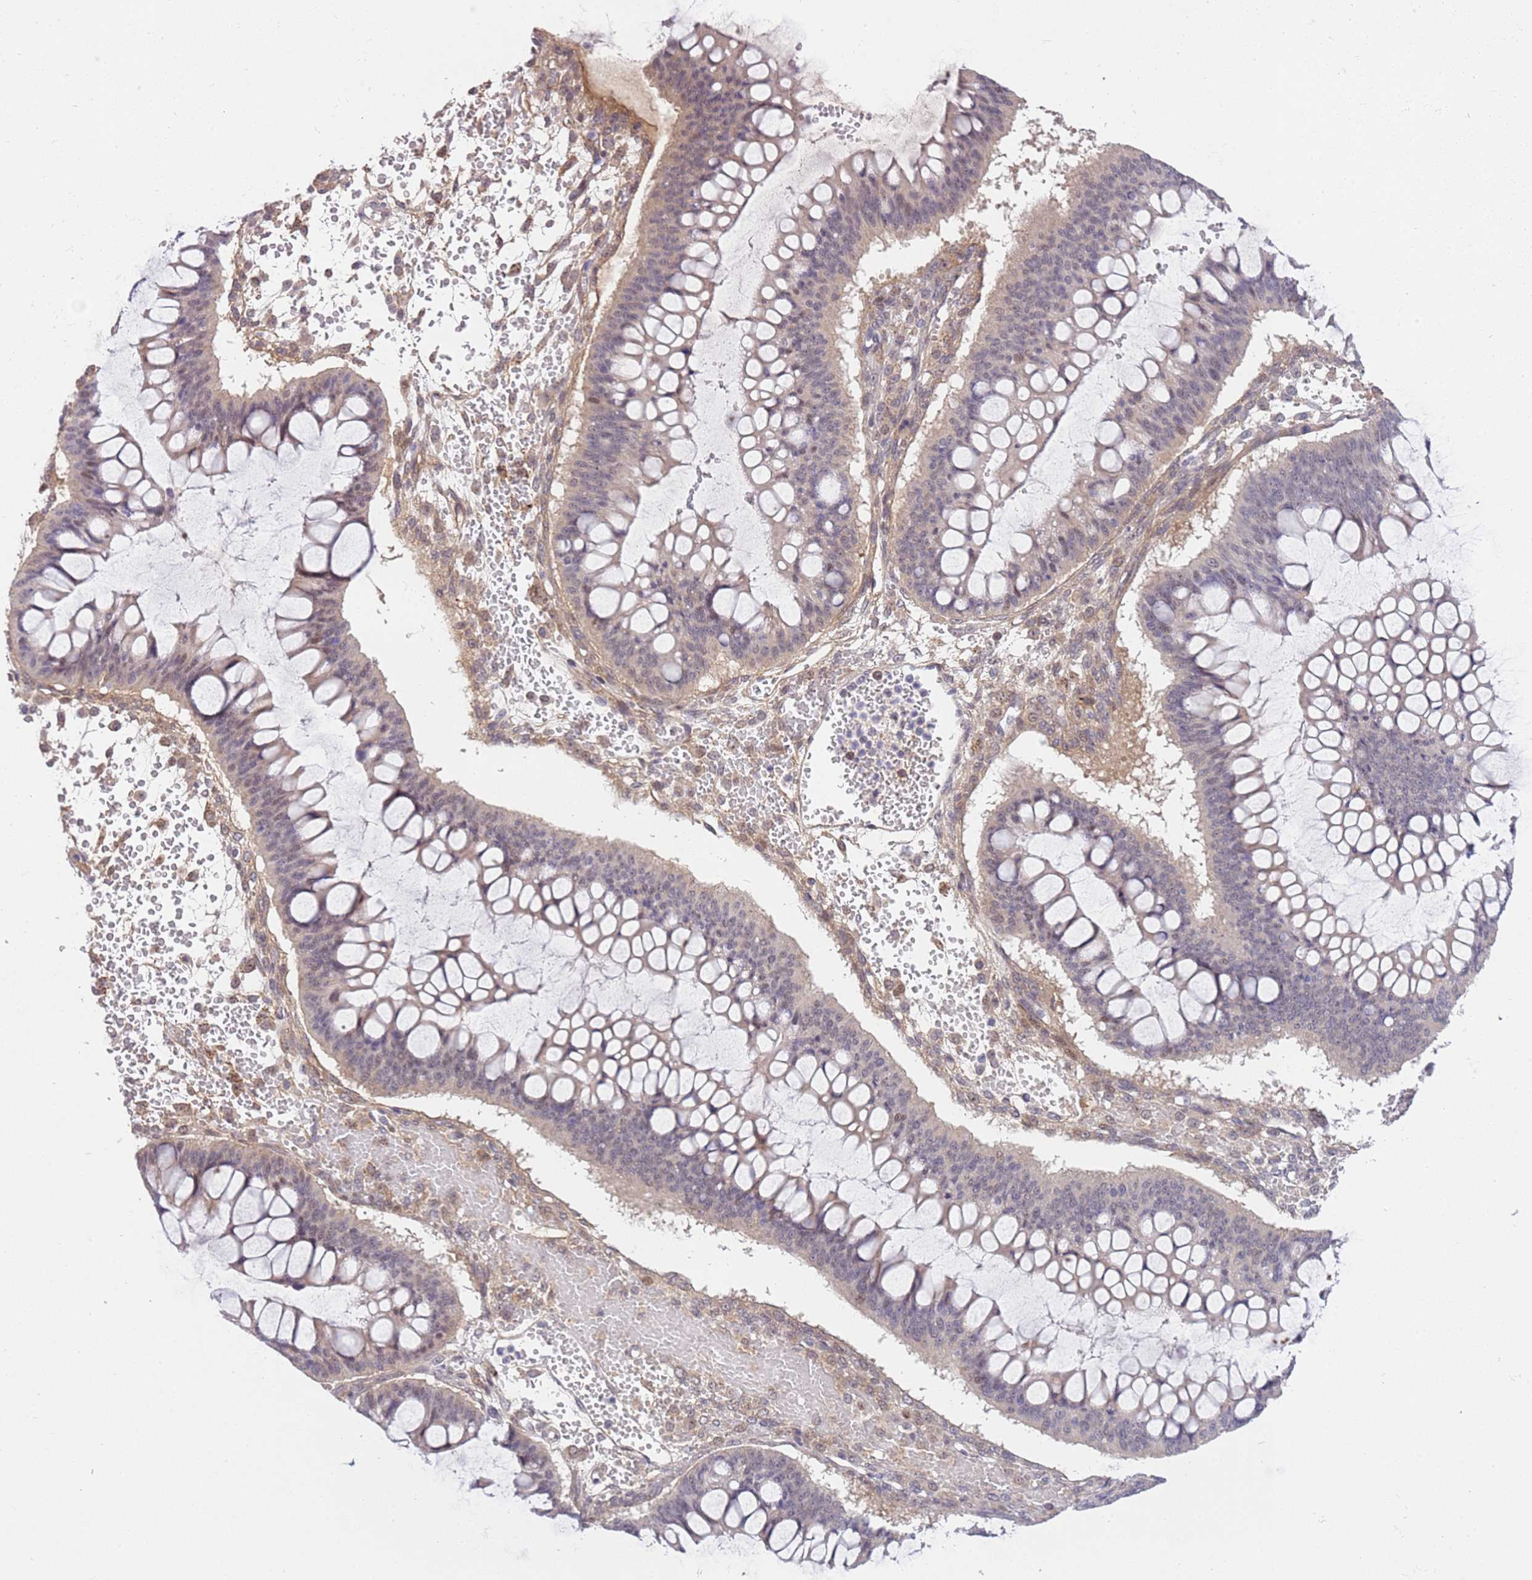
{"staining": {"intensity": "negative", "quantity": "none", "location": "none"}, "tissue": "ovarian cancer", "cell_type": "Tumor cells", "image_type": "cancer", "snomed": [{"axis": "morphology", "description": "Cystadenocarcinoma, mucinous, NOS"}, {"axis": "topography", "description": "Ovary"}], "caption": "Micrograph shows no significant protein staining in tumor cells of ovarian cancer (mucinous cystadenocarcinoma).", "gene": "MAGEF1", "patient": {"sex": "female", "age": 73}}